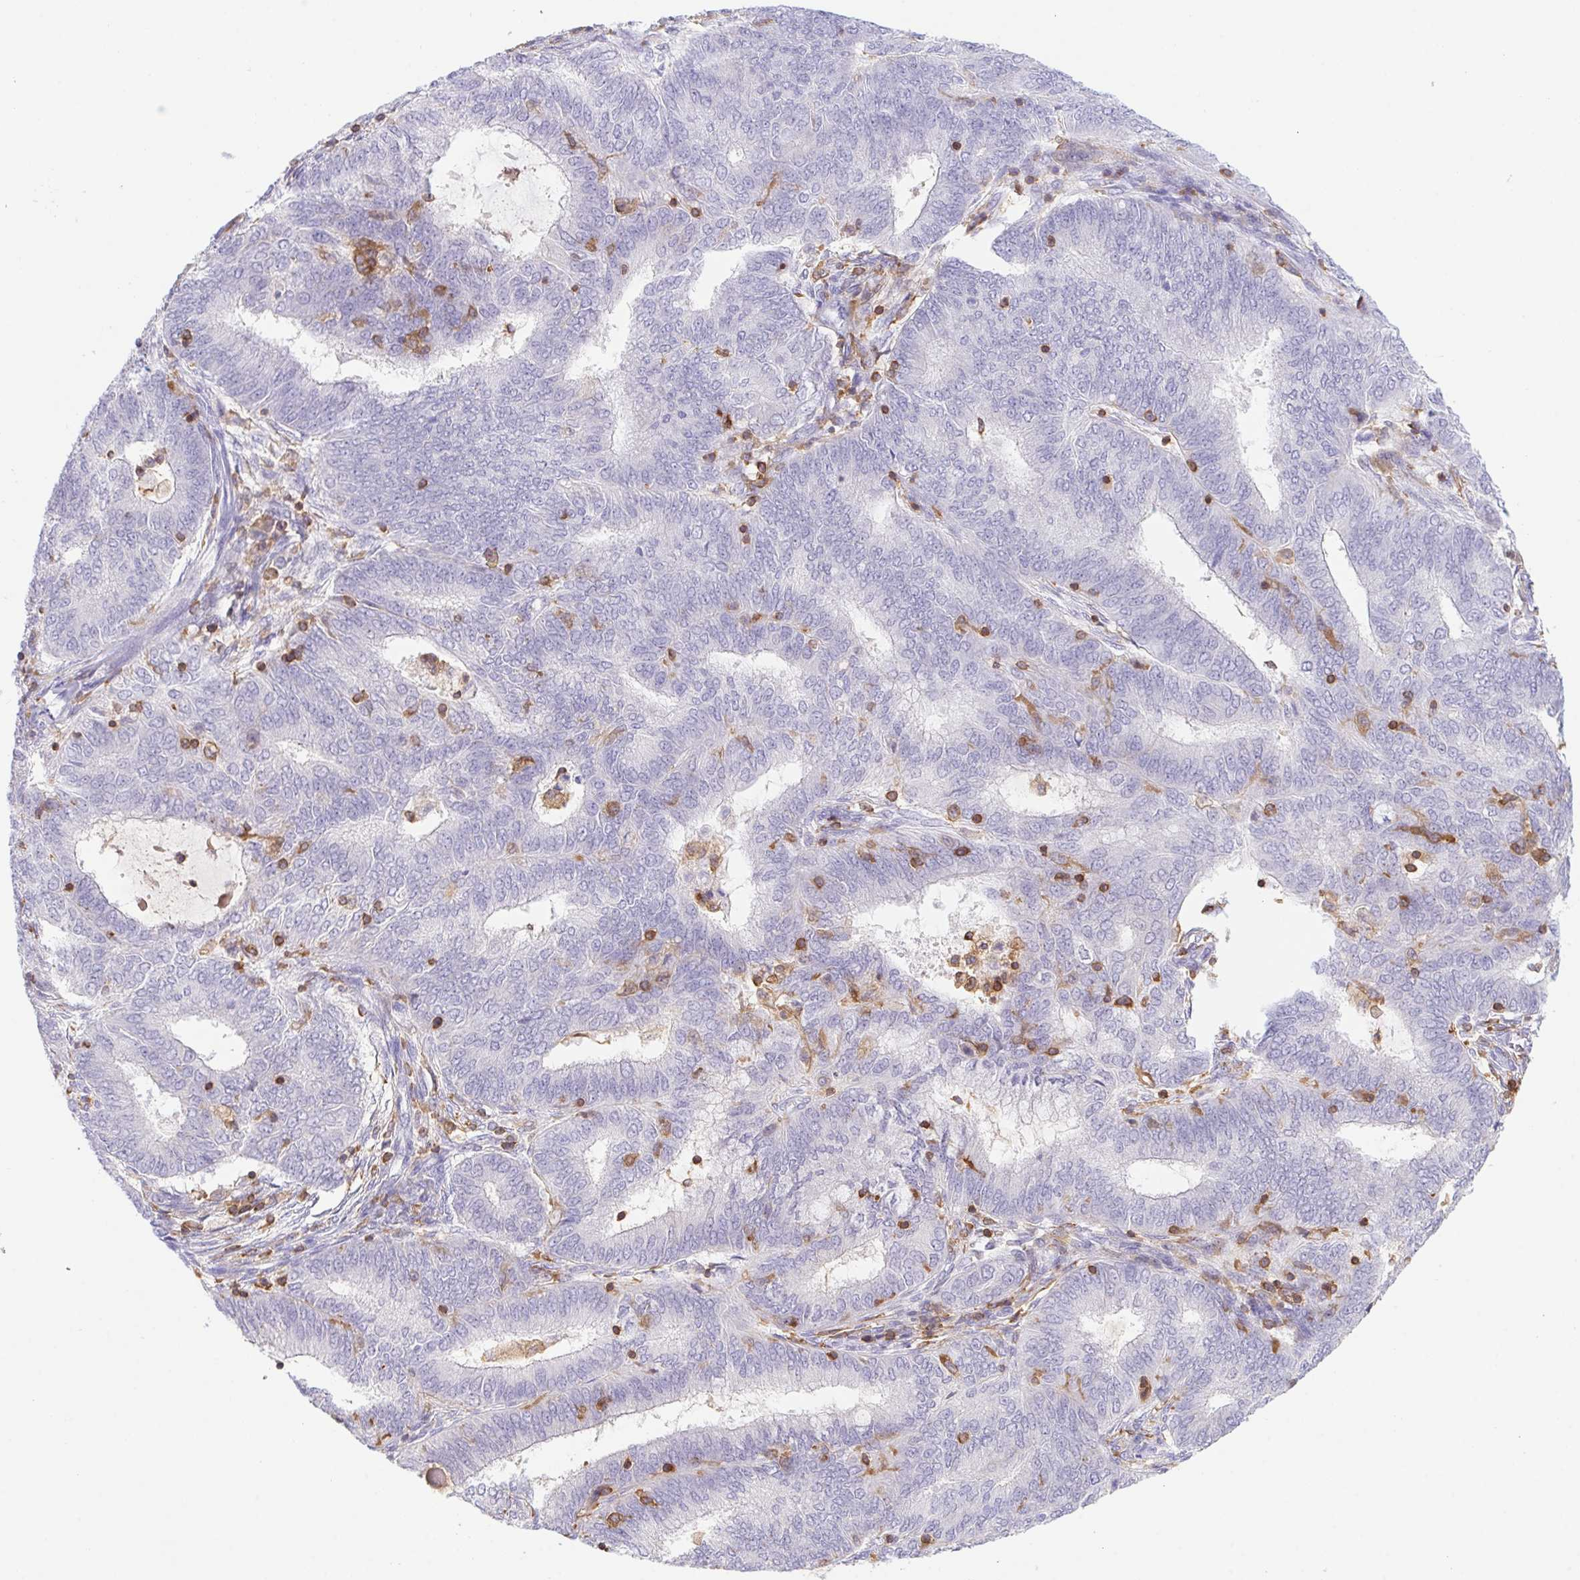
{"staining": {"intensity": "negative", "quantity": "none", "location": "none"}, "tissue": "endometrial cancer", "cell_type": "Tumor cells", "image_type": "cancer", "snomed": [{"axis": "morphology", "description": "Adenocarcinoma, NOS"}, {"axis": "topography", "description": "Endometrium"}], "caption": "Endometrial adenocarcinoma stained for a protein using immunohistochemistry shows no positivity tumor cells.", "gene": "APBB1IP", "patient": {"sex": "female", "age": 62}}